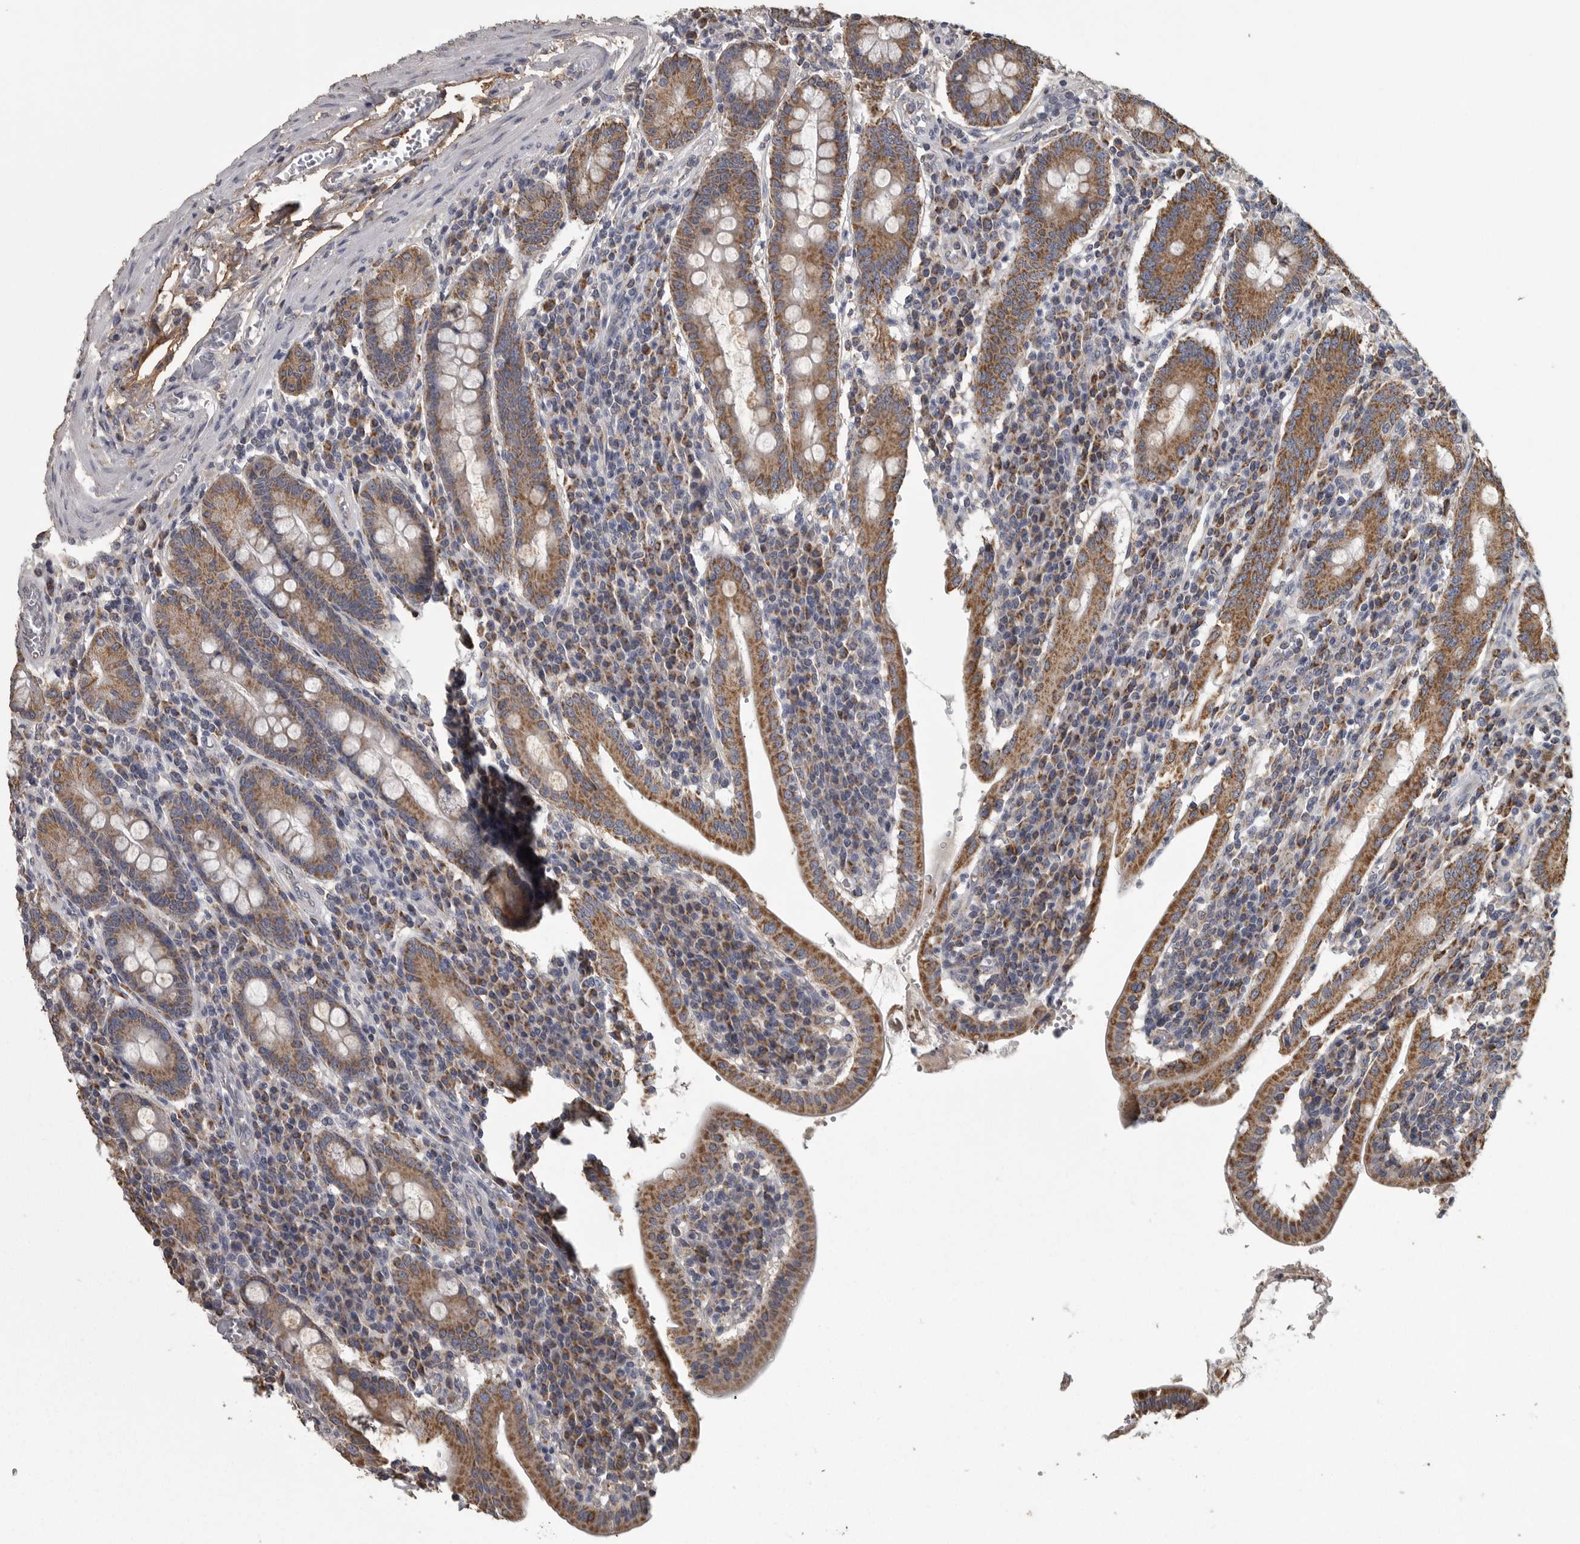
{"staining": {"intensity": "moderate", "quantity": ">75%", "location": "cytoplasmic/membranous"}, "tissue": "duodenum", "cell_type": "Glandular cells", "image_type": "normal", "snomed": [{"axis": "morphology", "description": "Normal tissue, NOS"}, {"axis": "morphology", "description": "Adenocarcinoma, NOS"}, {"axis": "topography", "description": "Pancreas"}, {"axis": "topography", "description": "Duodenum"}], "caption": "A histopathology image of duodenum stained for a protein exhibits moderate cytoplasmic/membranous brown staining in glandular cells. (DAB (3,3'-diaminobenzidine) IHC with brightfield microscopy, high magnification).", "gene": "FRK", "patient": {"sex": "male", "age": 50}}